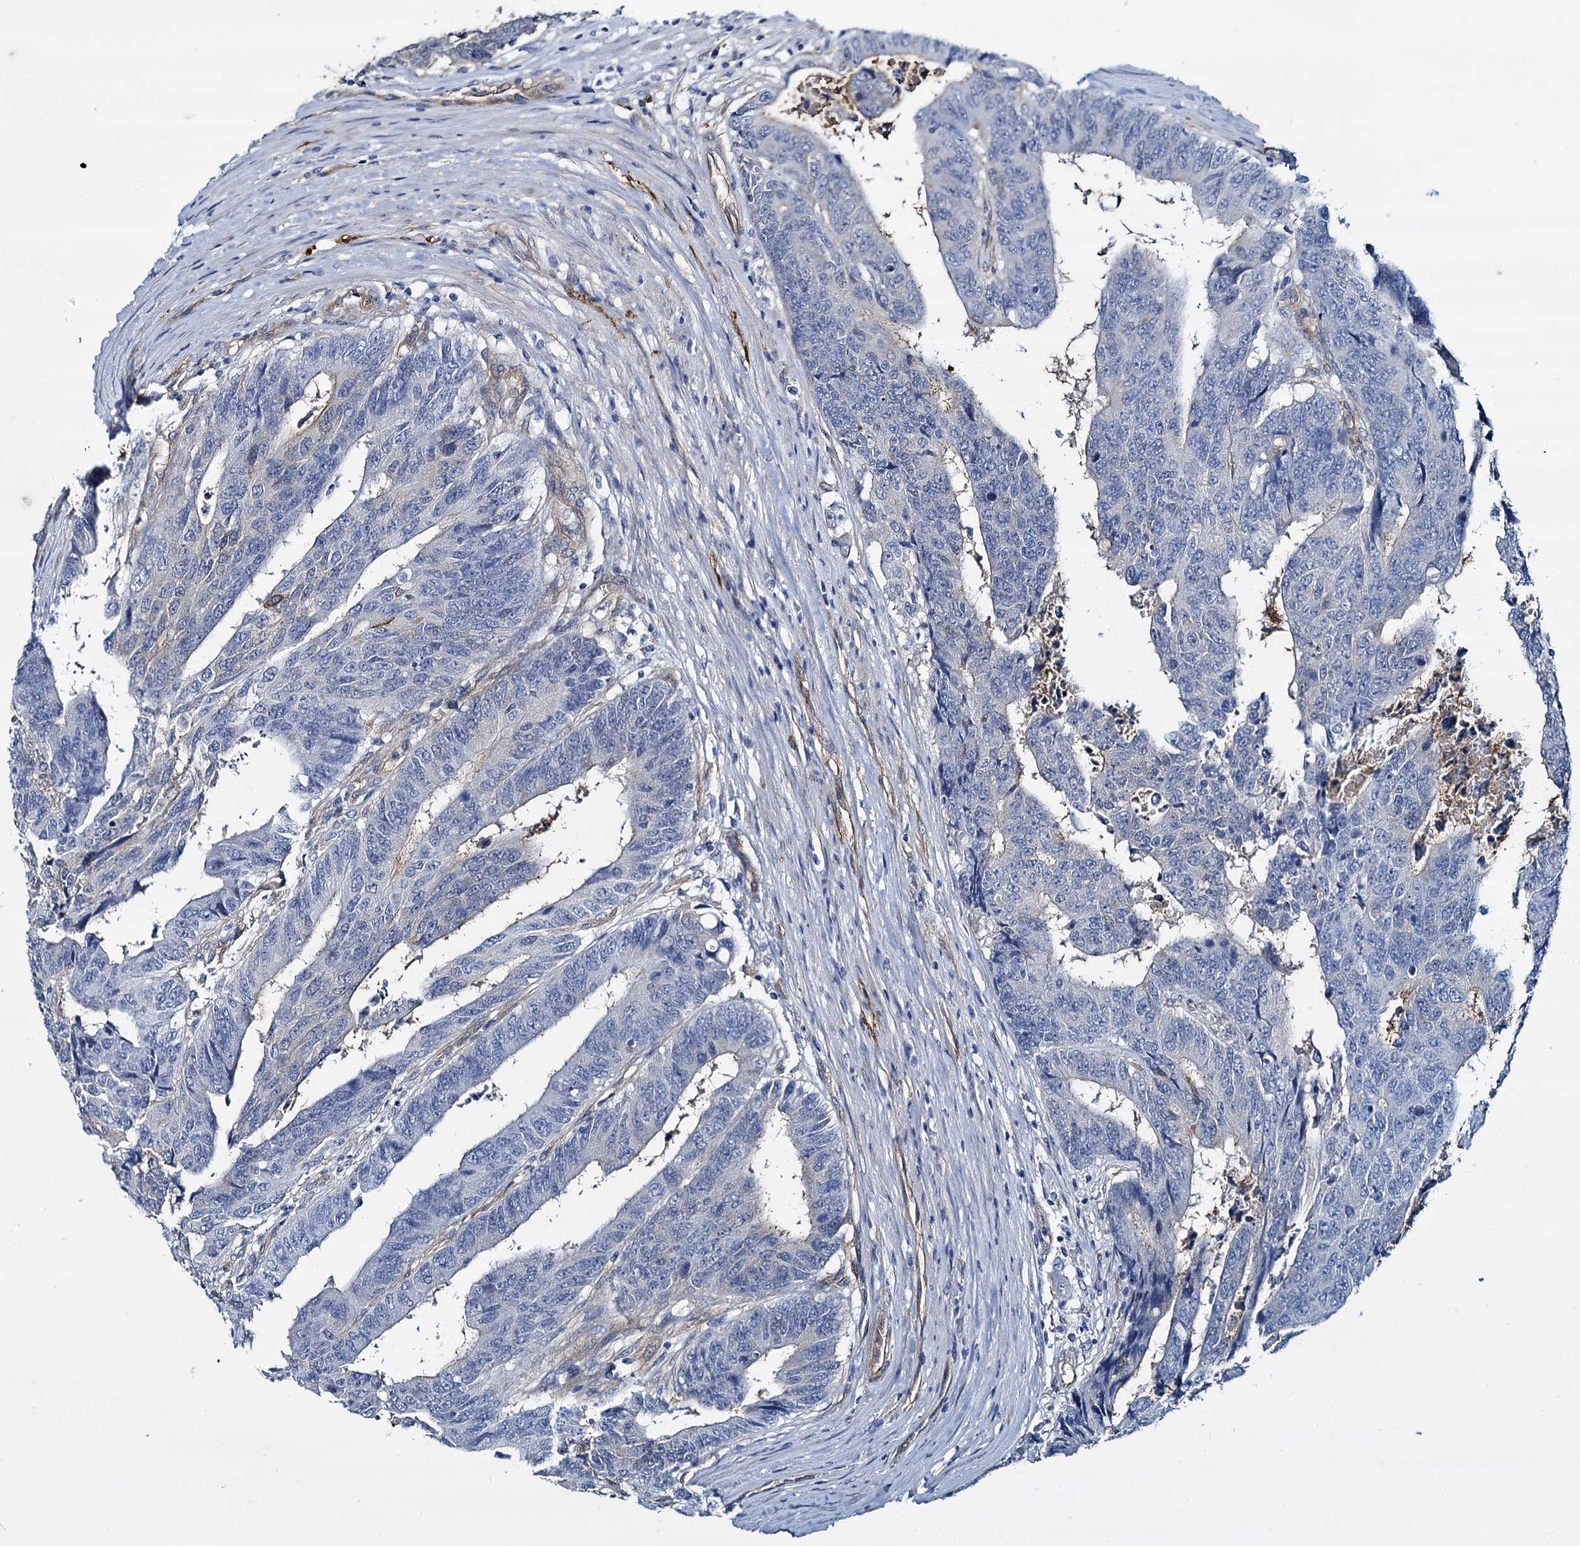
{"staining": {"intensity": "negative", "quantity": "none", "location": "none"}, "tissue": "colorectal cancer", "cell_type": "Tumor cells", "image_type": "cancer", "snomed": [{"axis": "morphology", "description": "Adenocarcinoma, NOS"}, {"axis": "topography", "description": "Rectum"}], "caption": "Immunohistochemistry (IHC) of colorectal cancer demonstrates no staining in tumor cells. Brightfield microscopy of immunohistochemistry stained with DAB (3,3'-diaminobenzidine) (brown) and hematoxylin (blue), captured at high magnification.", "gene": "STXBP1", "patient": {"sex": "male", "age": 84}}